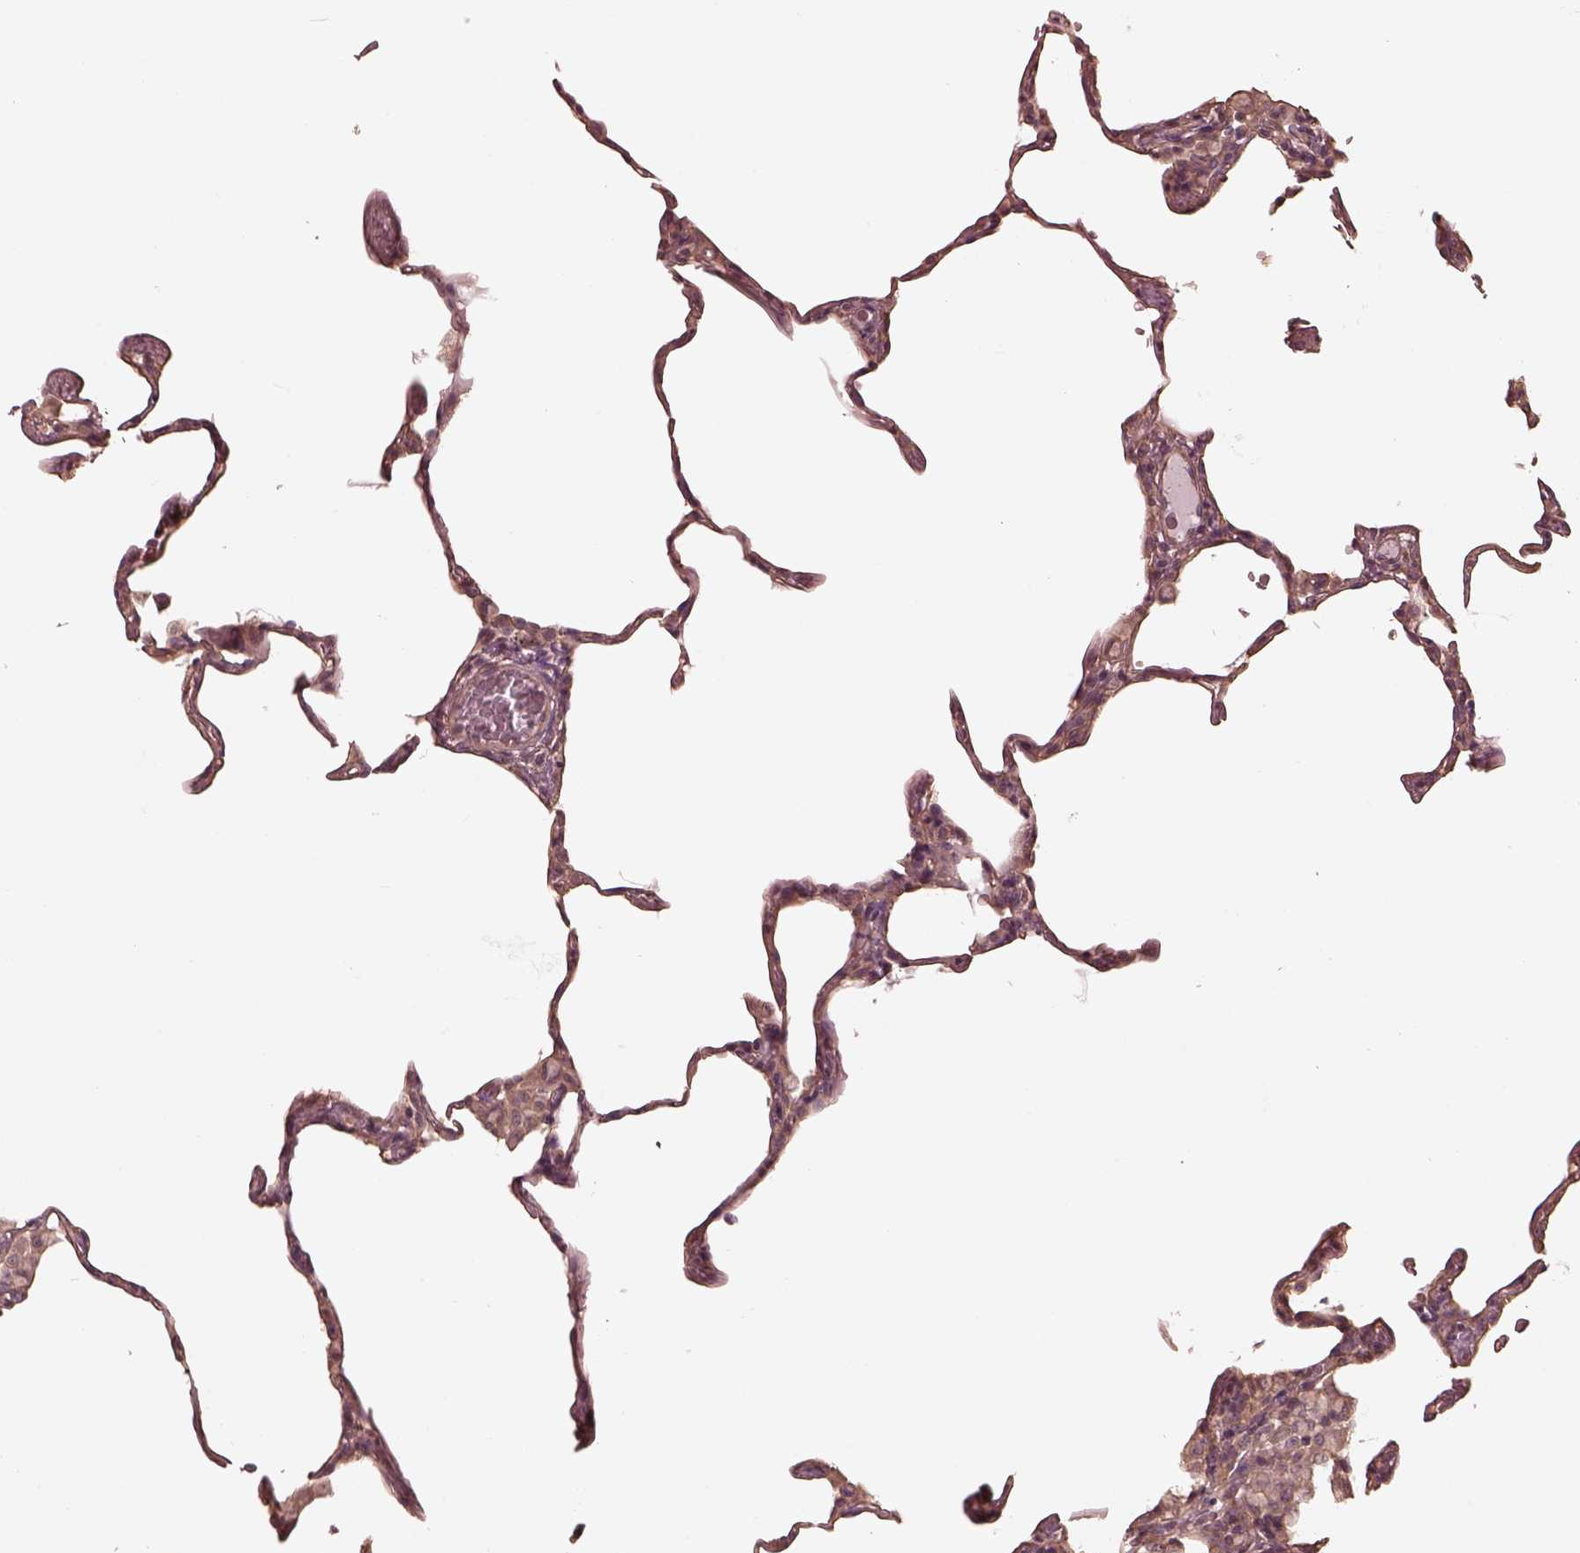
{"staining": {"intensity": "moderate", "quantity": "25%-75%", "location": "cytoplasmic/membranous"}, "tissue": "lung", "cell_type": "Alveolar cells", "image_type": "normal", "snomed": [{"axis": "morphology", "description": "Normal tissue, NOS"}, {"axis": "topography", "description": "Lung"}], "caption": "Immunohistochemistry (IHC) micrograph of benign lung stained for a protein (brown), which shows medium levels of moderate cytoplasmic/membranous expression in approximately 25%-75% of alveolar cells.", "gene": "KIF5C", "patient": {"sex": "female", "age": 57}}